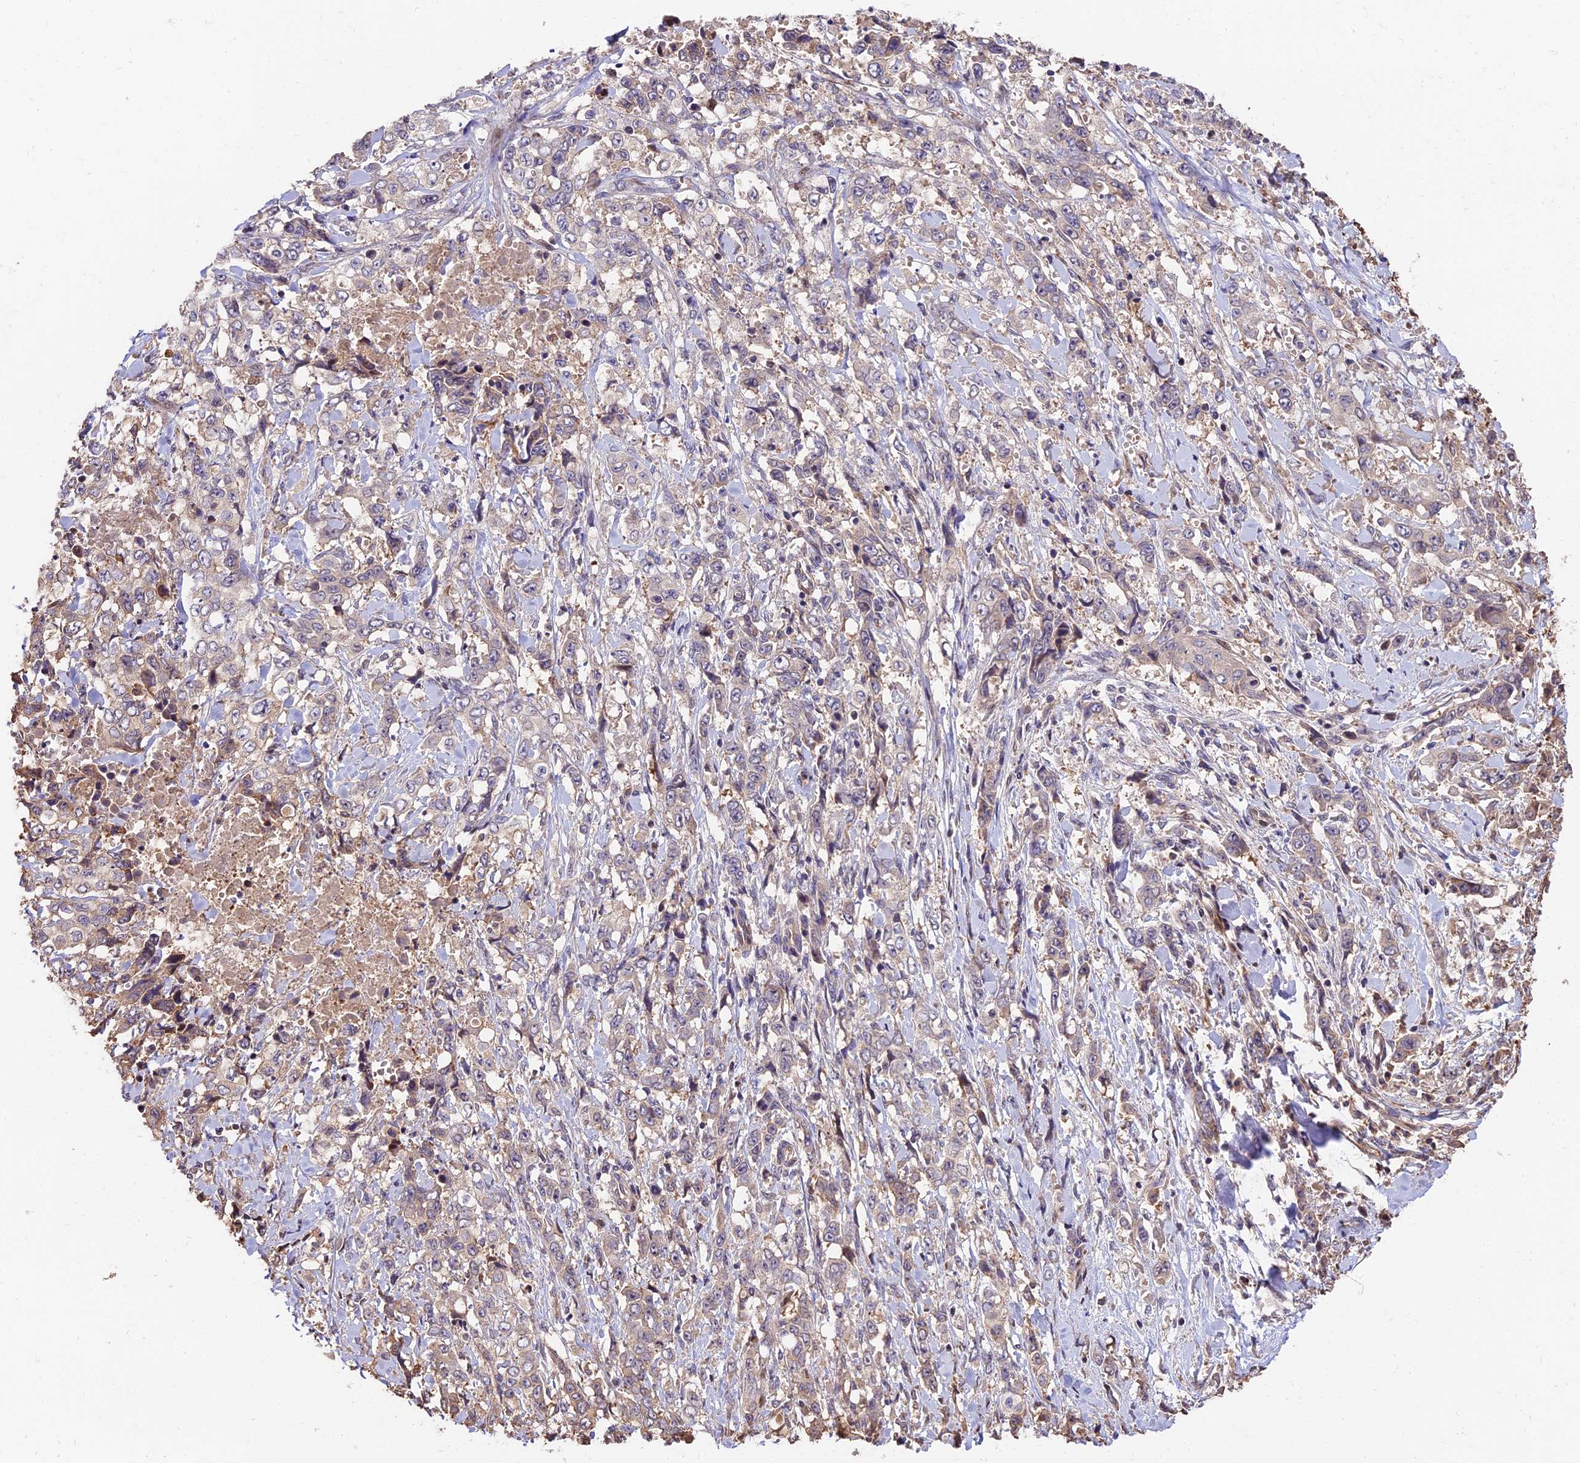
{"staining": {"intensity": "negative", "quantity": "none", "location": "none"}, "tissue": "stomach cancer", "cell_type": "Tumor cells", "image_type": "cancer", "snomed": [{"axis": "morphology", "description": "Adenocarcinoma, NOS"}, {"axis": "topography", "description": "Stomach, upper"}], "caption": "Stomach cancer stained for a protein using immunohistochemistry shows no positivity tumor cells.", "gene": "PPP1R37", "patient": {"sex": "male", "age": 62}}